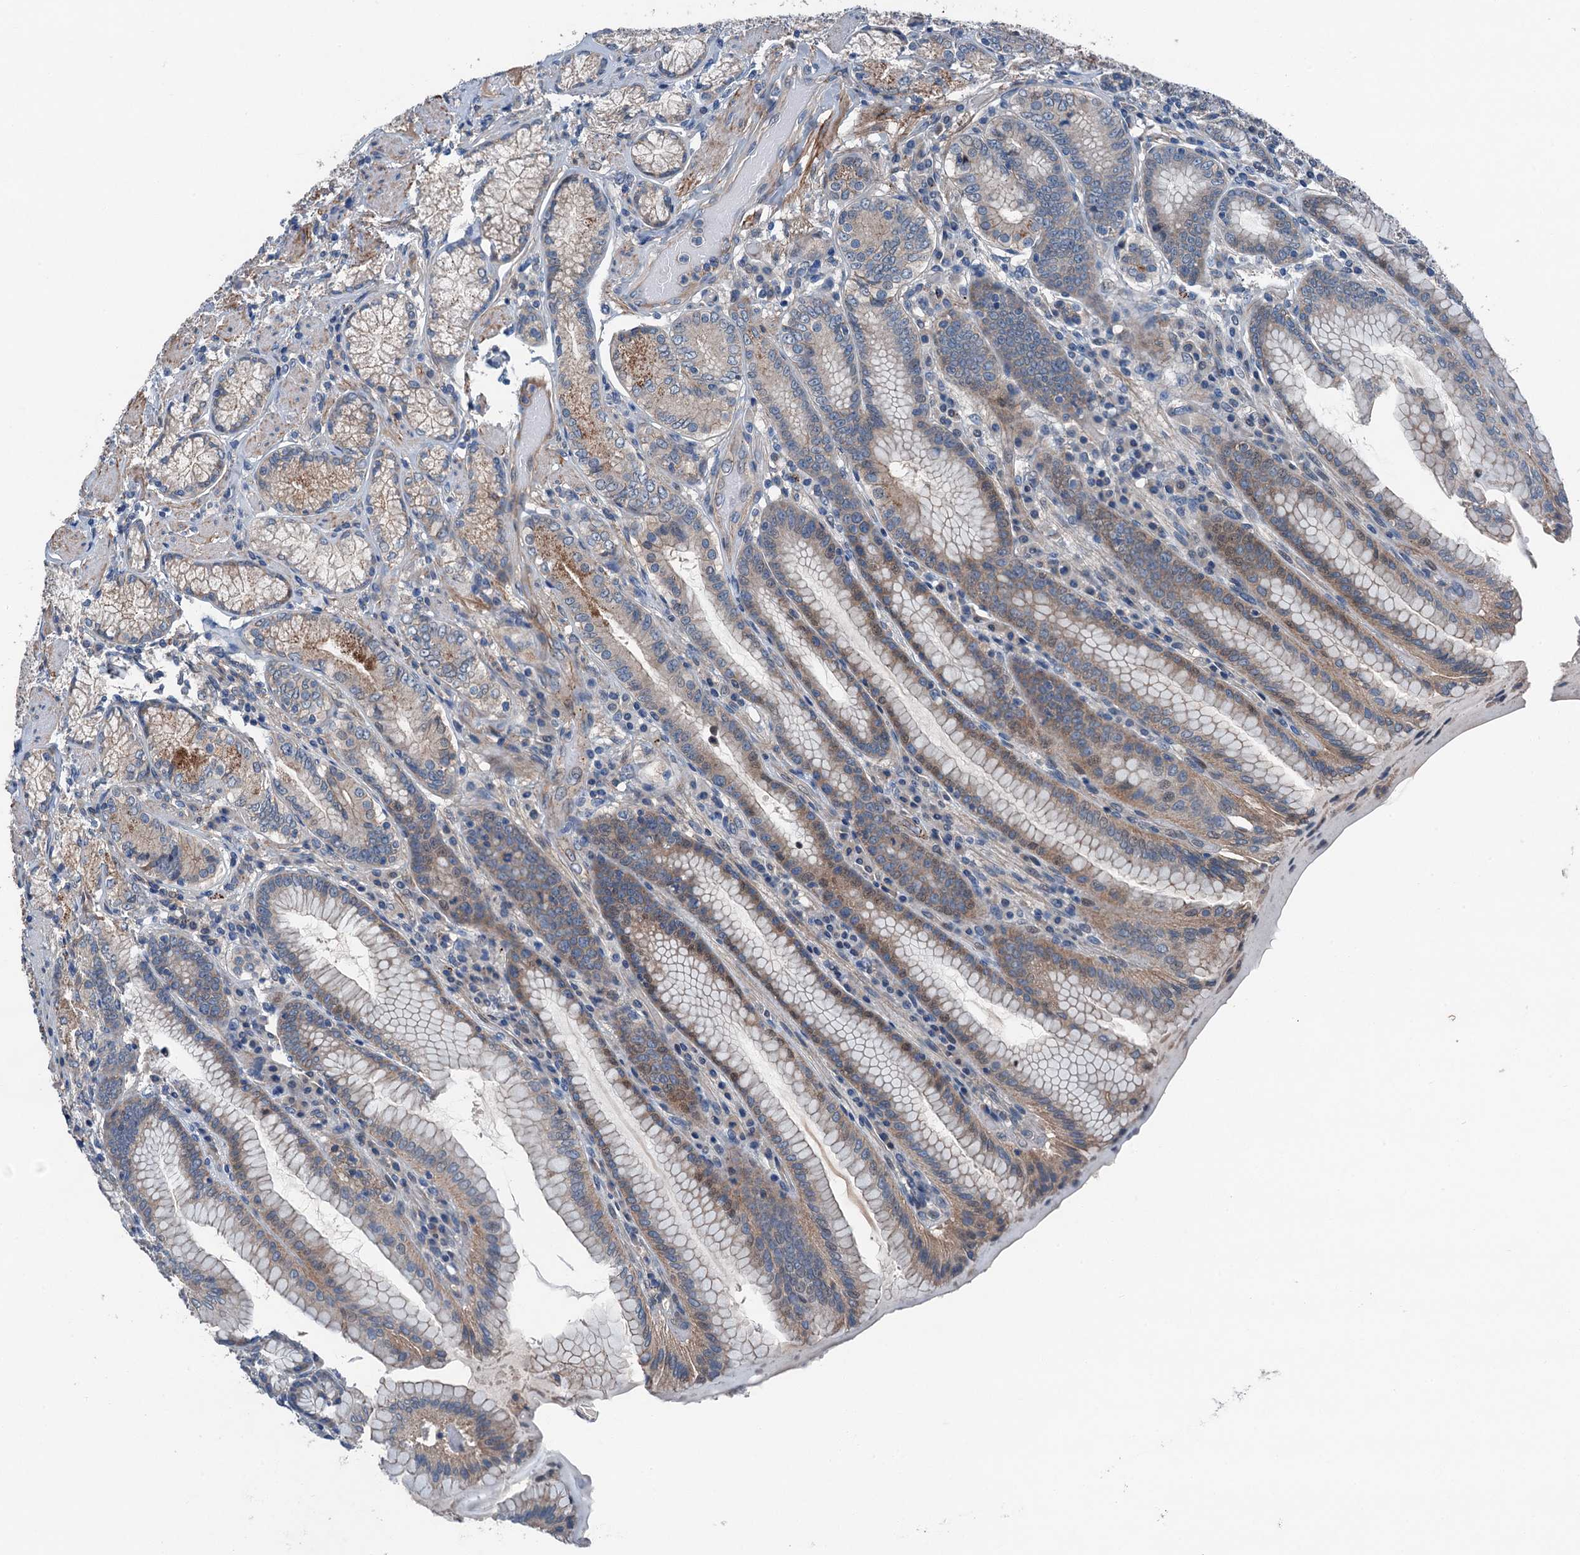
{"staining": {"intensity": "moderate", "quantity": "25%-75%", "location": "cytoplasmic/membranous"}, "tissue": "stomach", "cell_type": "Glandular cells", "image_type": "normal", "snomed": [{"axis": "morphology", "description": "Normal tissue, NOS"}, {"axis": "topography", "description": "Stomach, upper"}, {"axis": "topography", "description": "Stomach, lower"}], "caption": "The image reveals immunohistochemical staining of unremarkable stomach. There is moderate cytoplasmic/membranous expression is identified in about 25%-75% of glandular cells. (DAB (3,3'-diaminobenzidine) IHC, brown staining for protein, blue staining for nuclei).", "gene": "SLC2A10", "patient": {"sex": "female", "age": 76}}